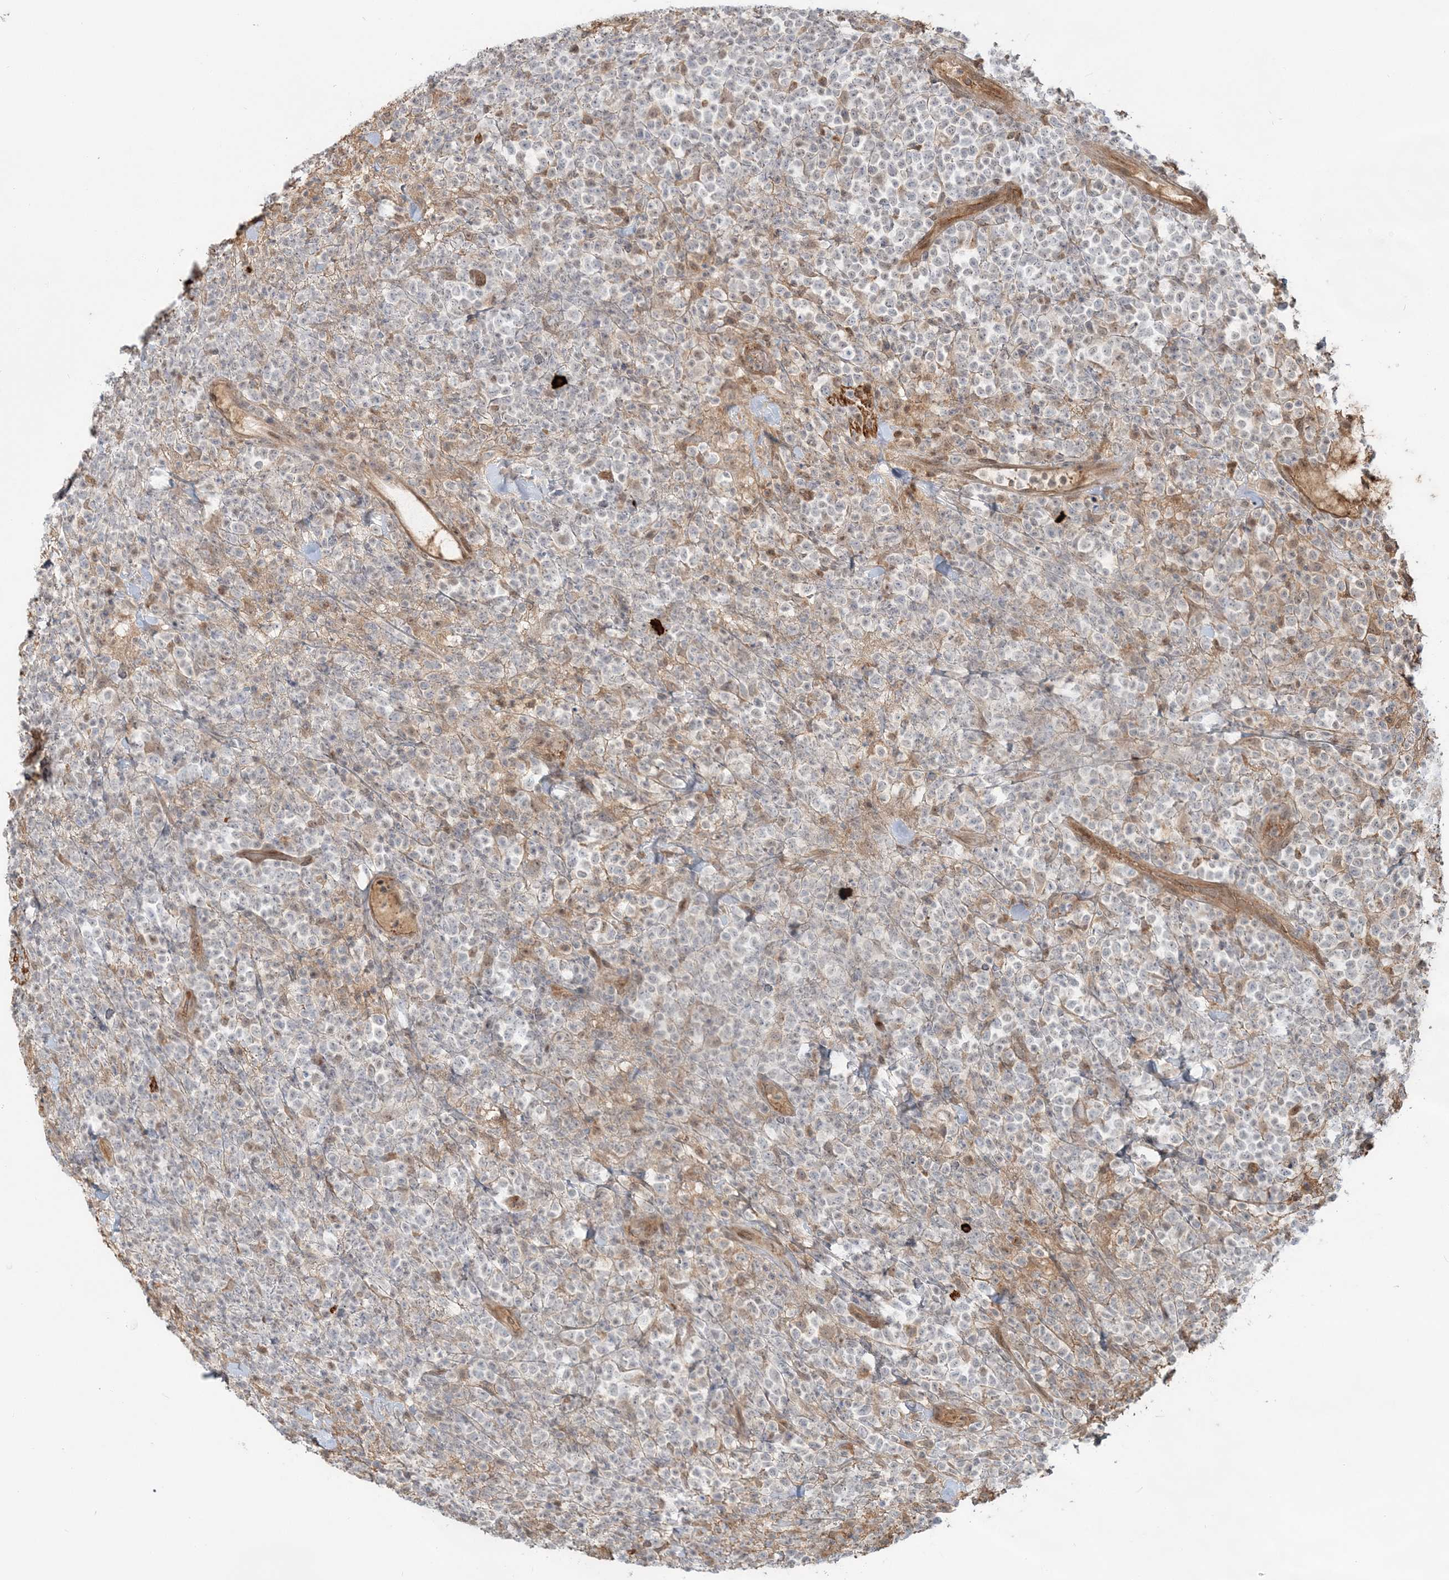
{"staining": {"intensity": "negative", "quantity": "none", "location": "none"}, "tissue": "lymphoma", "cell_type": "Tumor cells", "image_type": "cancer", "snomed": [{"axis": "morphology", "description": "Malignant lymphoma, non-Hodgkin's type, High grade"}, {"axis": "topography", "description": "Colon"}], "caption": "Micrograph shows no significant protein positivity in tumor cells of lymphoma. (Brightfield microscopy of DAB (3,3'-diaminobenzidine) IHC at high magnification).", "gene": "SH3PXD2A", "patient": {"sex": "female", "age": 53}}